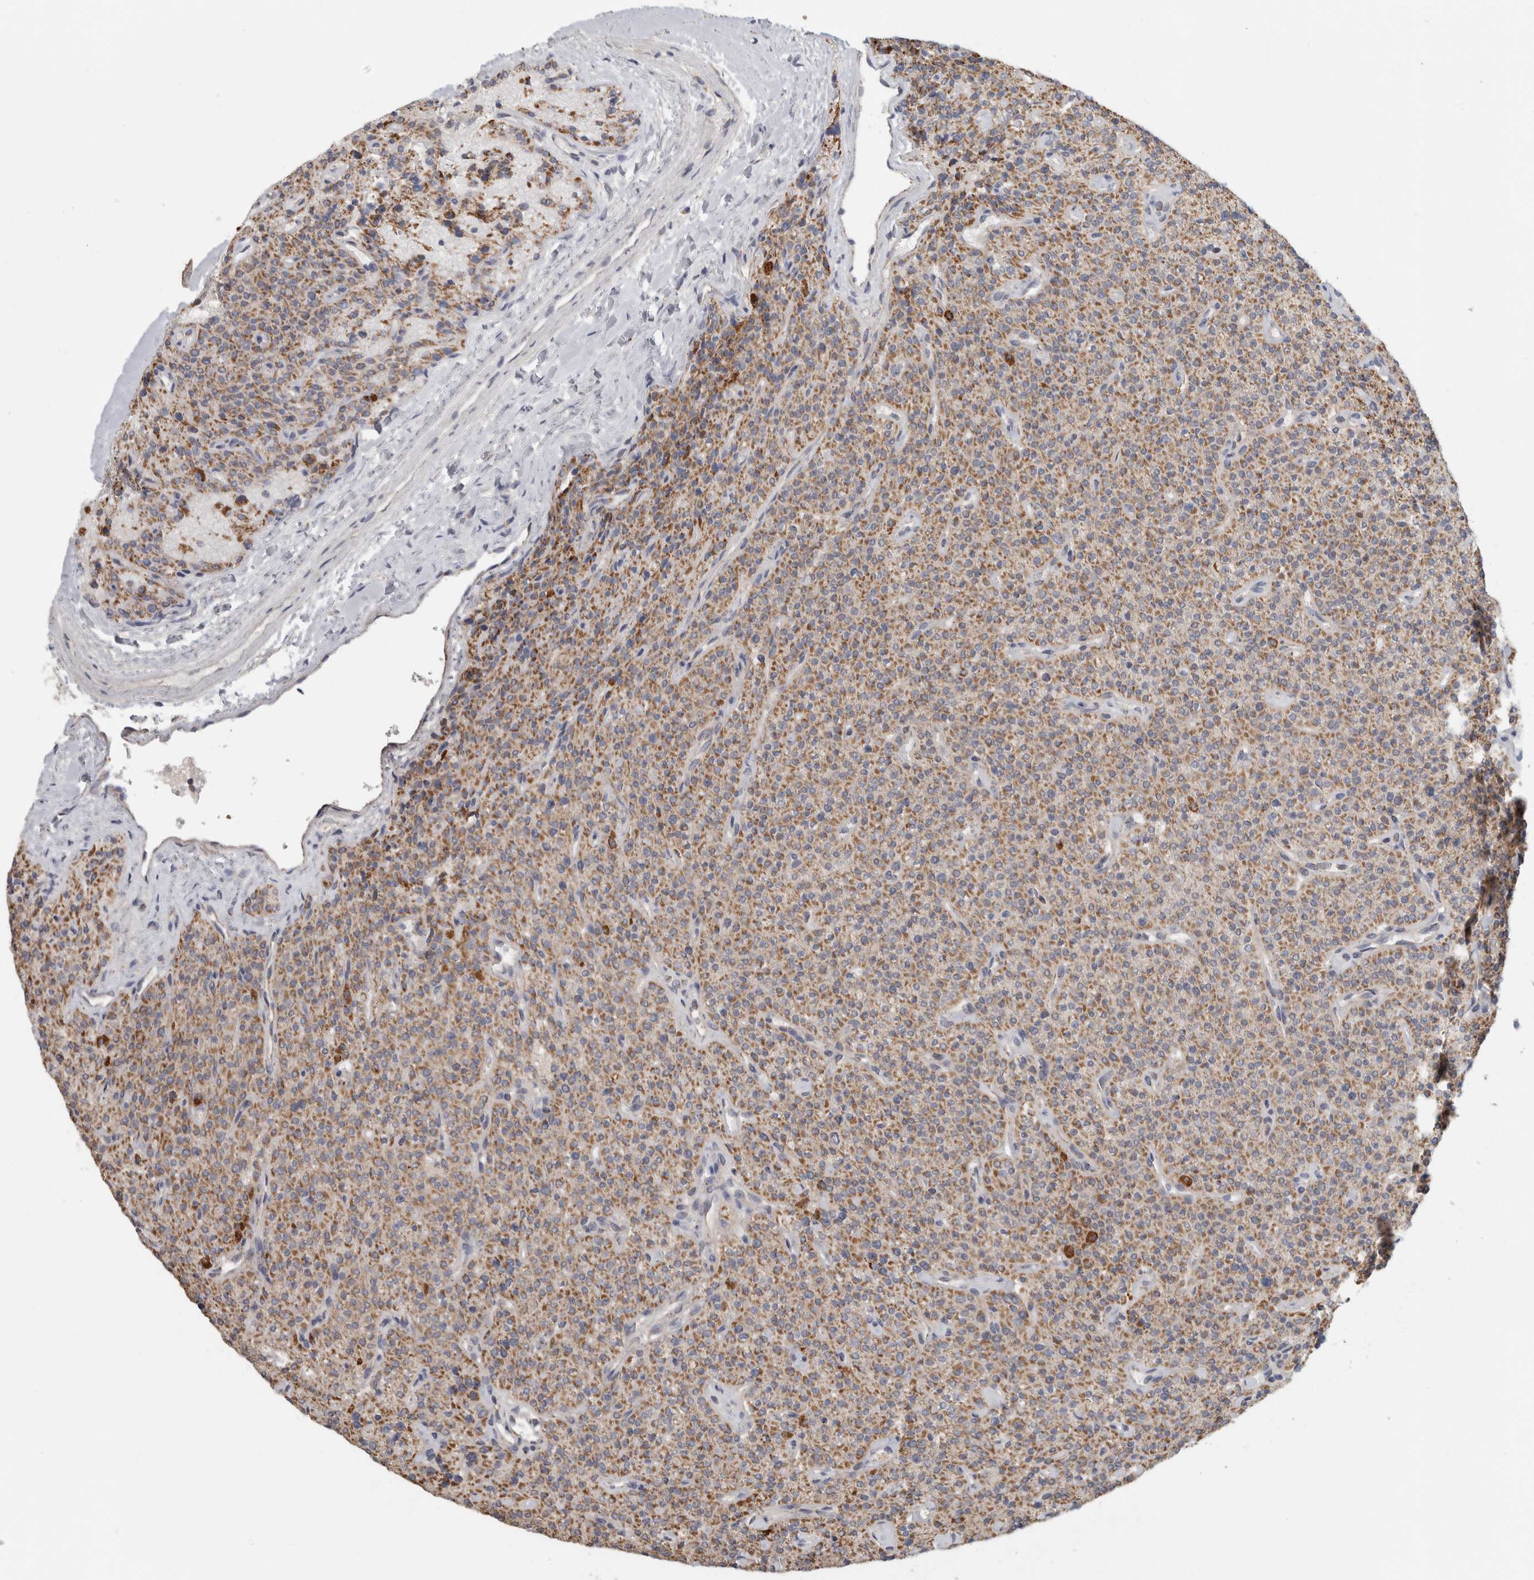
{"staining": {"intensity": "moderate", "quantity": ">75%", "location": "cytoplasmic/membranous"}, "tissue": "parathyroid gland", "cell_type": "Glandular cells", "image_type": "normal", "snomed": [{"axis": "morphology", "description": "Normal tissue, NOS"}, {"axis": "topography", "description": "Parathyroid gland"}], "caption": "Immunohistochemistry (IHC) of benign parathyroid gland exhibits medium levels of moderate cytoplasmic/membranous positivity in about >75% of glandular cells. The staining was performed using DAB (3,3'-diaminobenzidine) to visualize the protein expression in brown, while the nuclei were stained in blue with hematoxylin (Magnification: 20x).", "gene": "ST8SIA1", "patient": {"sex": "male", "age": 46}}